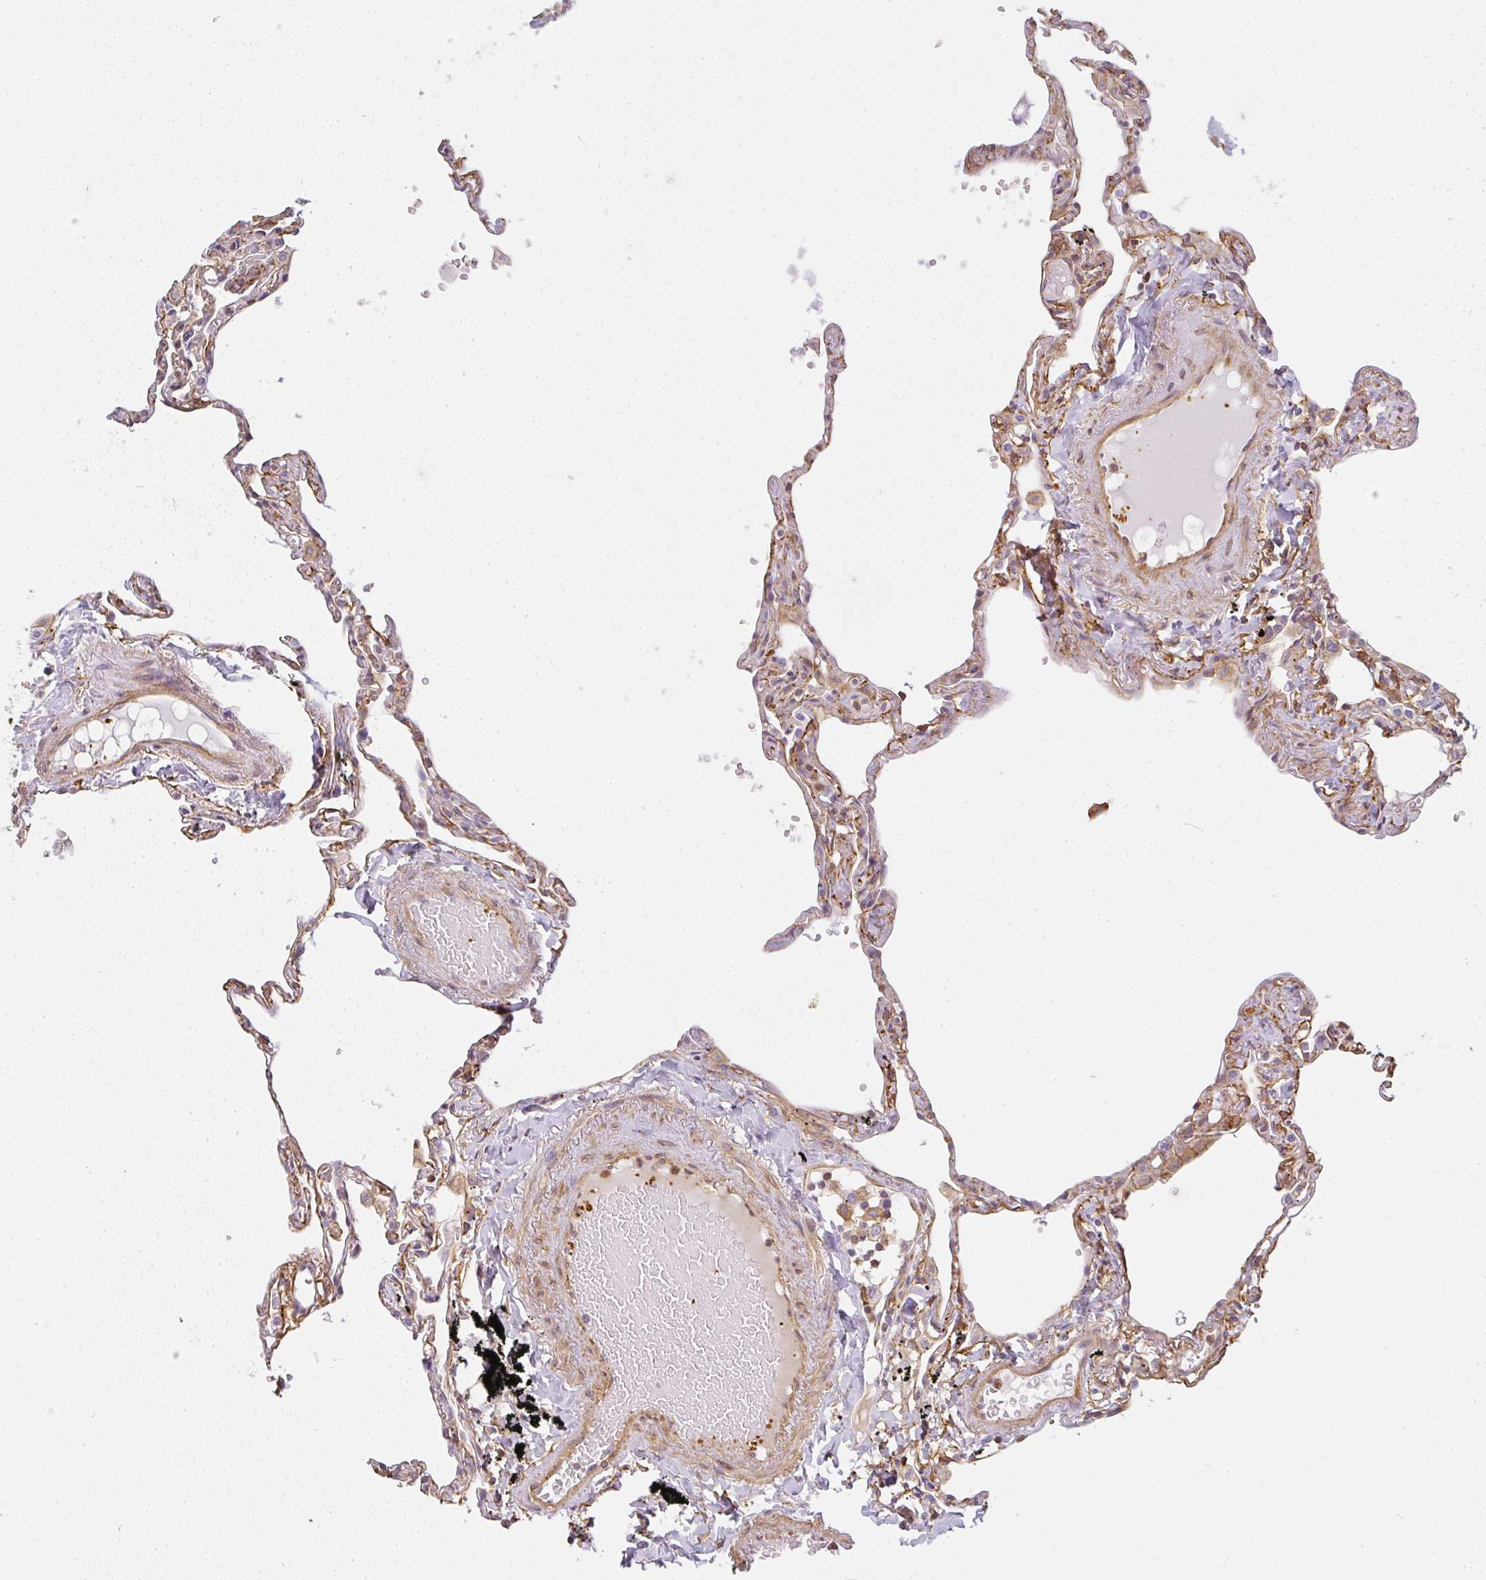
{"staining": {"intensity": "weak", "quantity": "25%-75%", "location": "cytoplasmic/membranous"}, "tissue": "lung", "cell_type": "Alveolar cells", "image_type": "normal", "snomed": [{"axis": "morphology", "description": "Normal tissue, NOS"}, {"axis": "topography", "description": "Lung"}], "caption": "Weak cytoplasmic/membranous protein positivity is appreciated in approximately 25%-75% of alveolar cells in lung. (DAB (3,3'-diaminobenzidine) = brown stain, brightfield microscopy at high magnification).", "gene": "SULF1", "patient": {"sex": "female", "age": 67}}